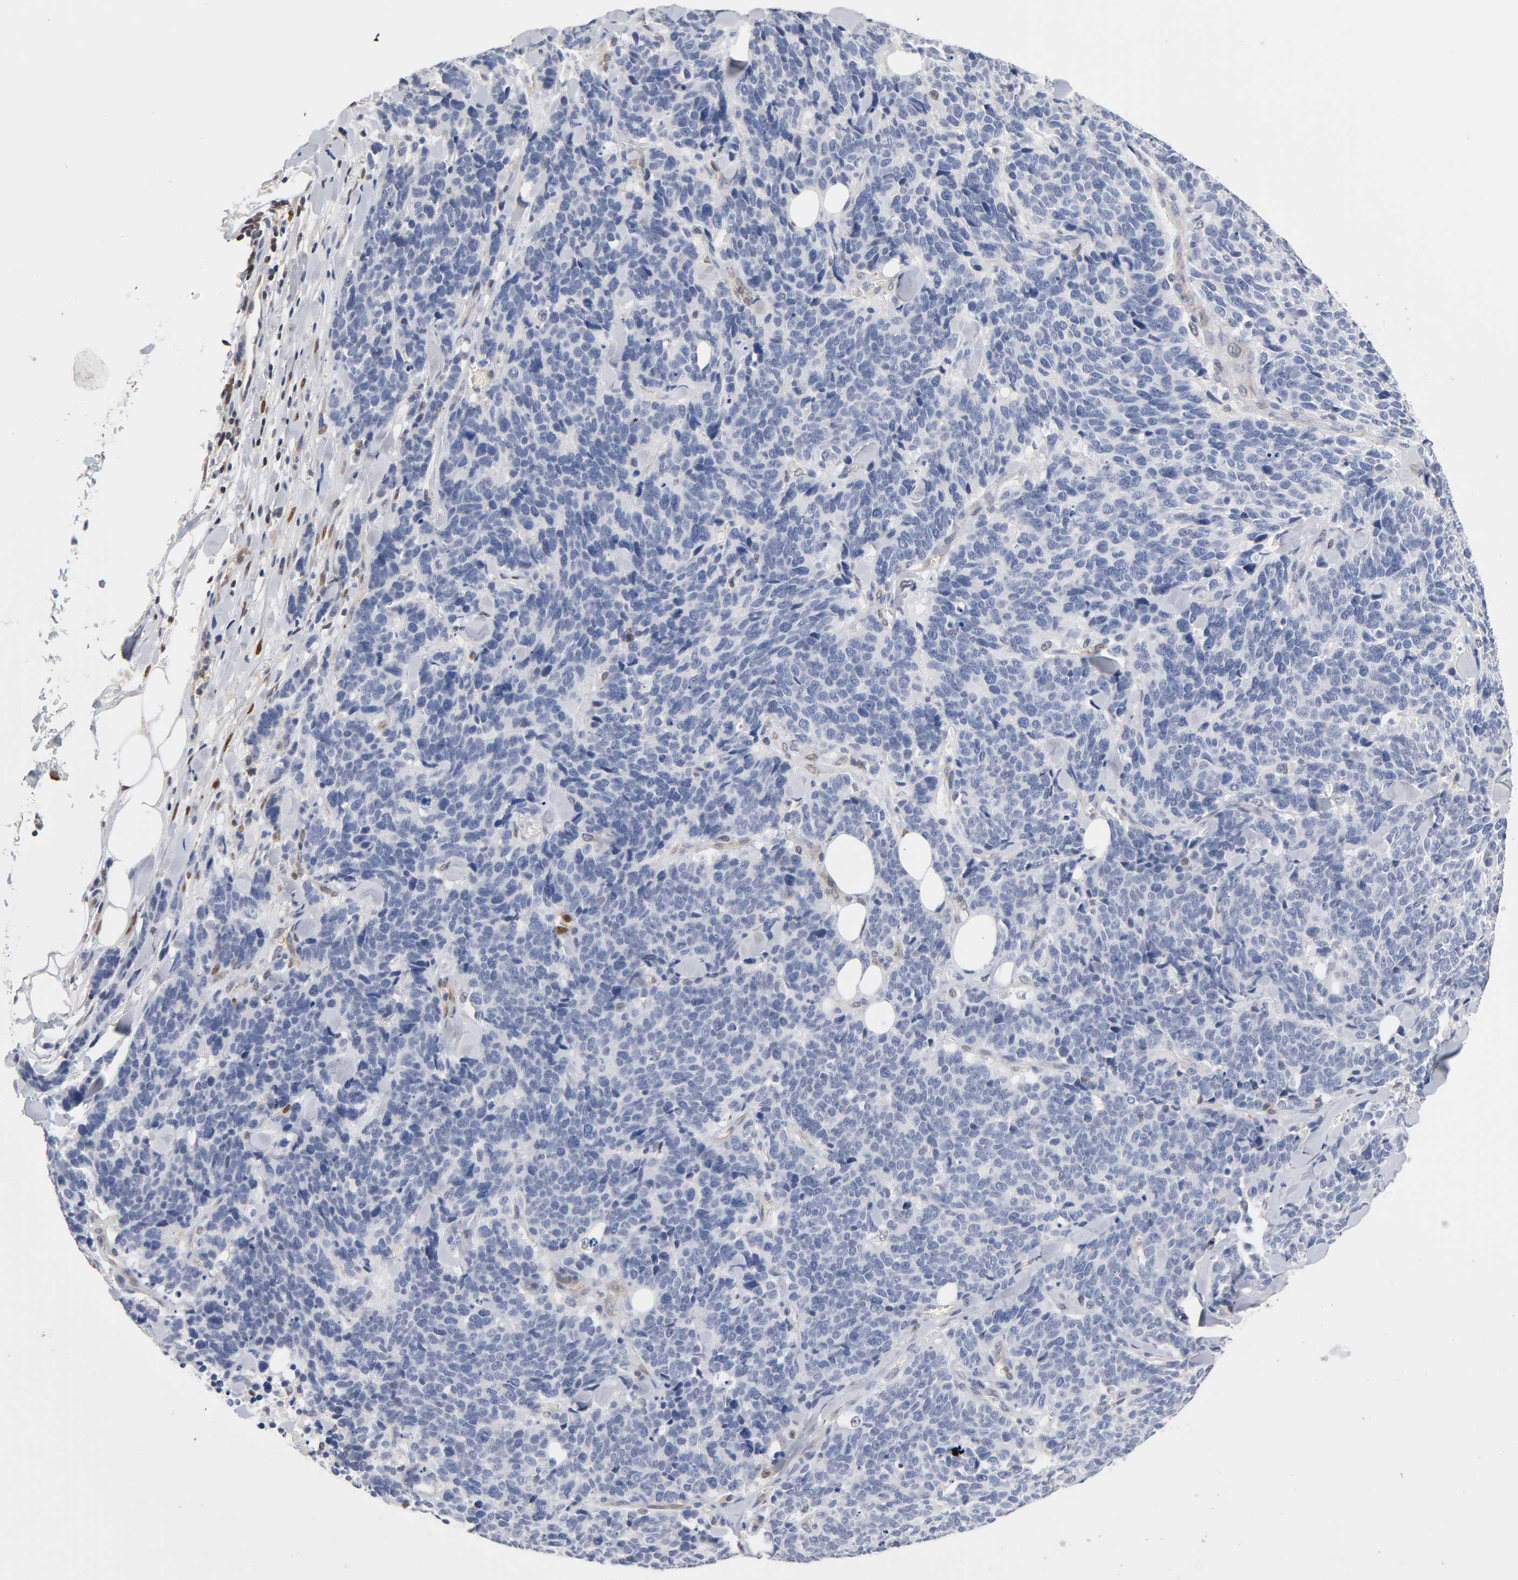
{"staining": {"intensity": "negative", "quantity": "none", "location": "none"}, "tissue": "lung cancer", "cell_type": "Tumor cells", "image_type": "cancer", "snomed": [{"axis": "morphology", "description": "Neoplasm, malignant, NOS"}, {"axis": "topography", "description": "Lung"}], "caption": "This is a histopathology image of immunohistochemistry staining of neoplasm (malignant) (lung), which shows no positivity in tumor cells.", "gene": "NFATC1", "patient": {"sex": "female", "age": 58}}